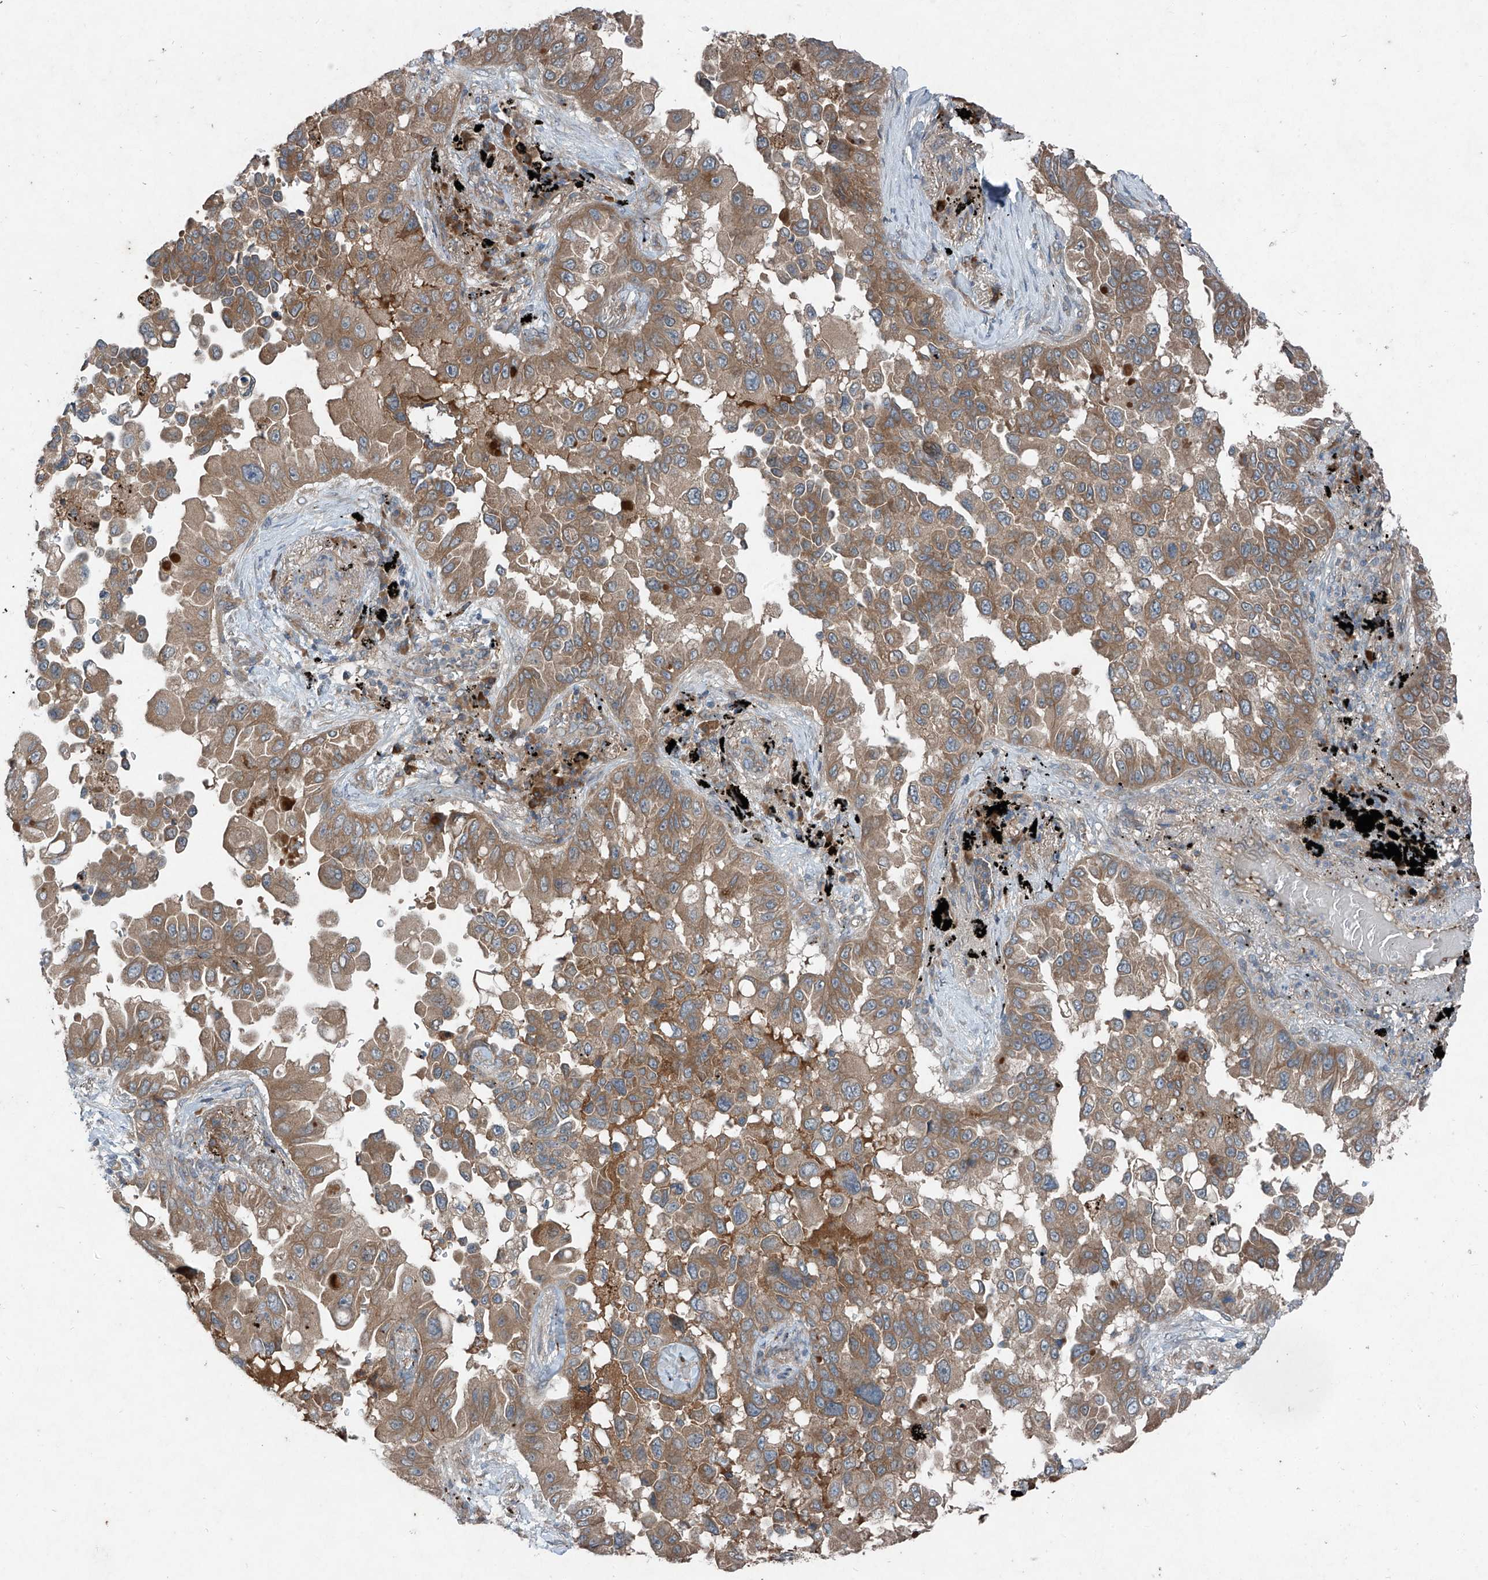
{"staining": {"intensity": "moderate", "quantity": ">75%", "location": "cytoplasmic/membranous"}, "tissue": "lung cancer", "cell_type": "Tumor cells", "image_type": "cancer", "snomed": [{"axis": "morphology", "description": "Adenocarcinoma, NOS"}, {"axis": "topography", "description": "Lung"}], "caption": "Immunohistochemistry (DAB (3,3'-diaminobenzidine)) staining of lung cancer (adenocarcinoma) reveals moderate cytoplasmic/membranous protein staining in about >75% of tumor cells.", "gene": "FOXRED2", "patient": {"sex": "female", "age": 67}}